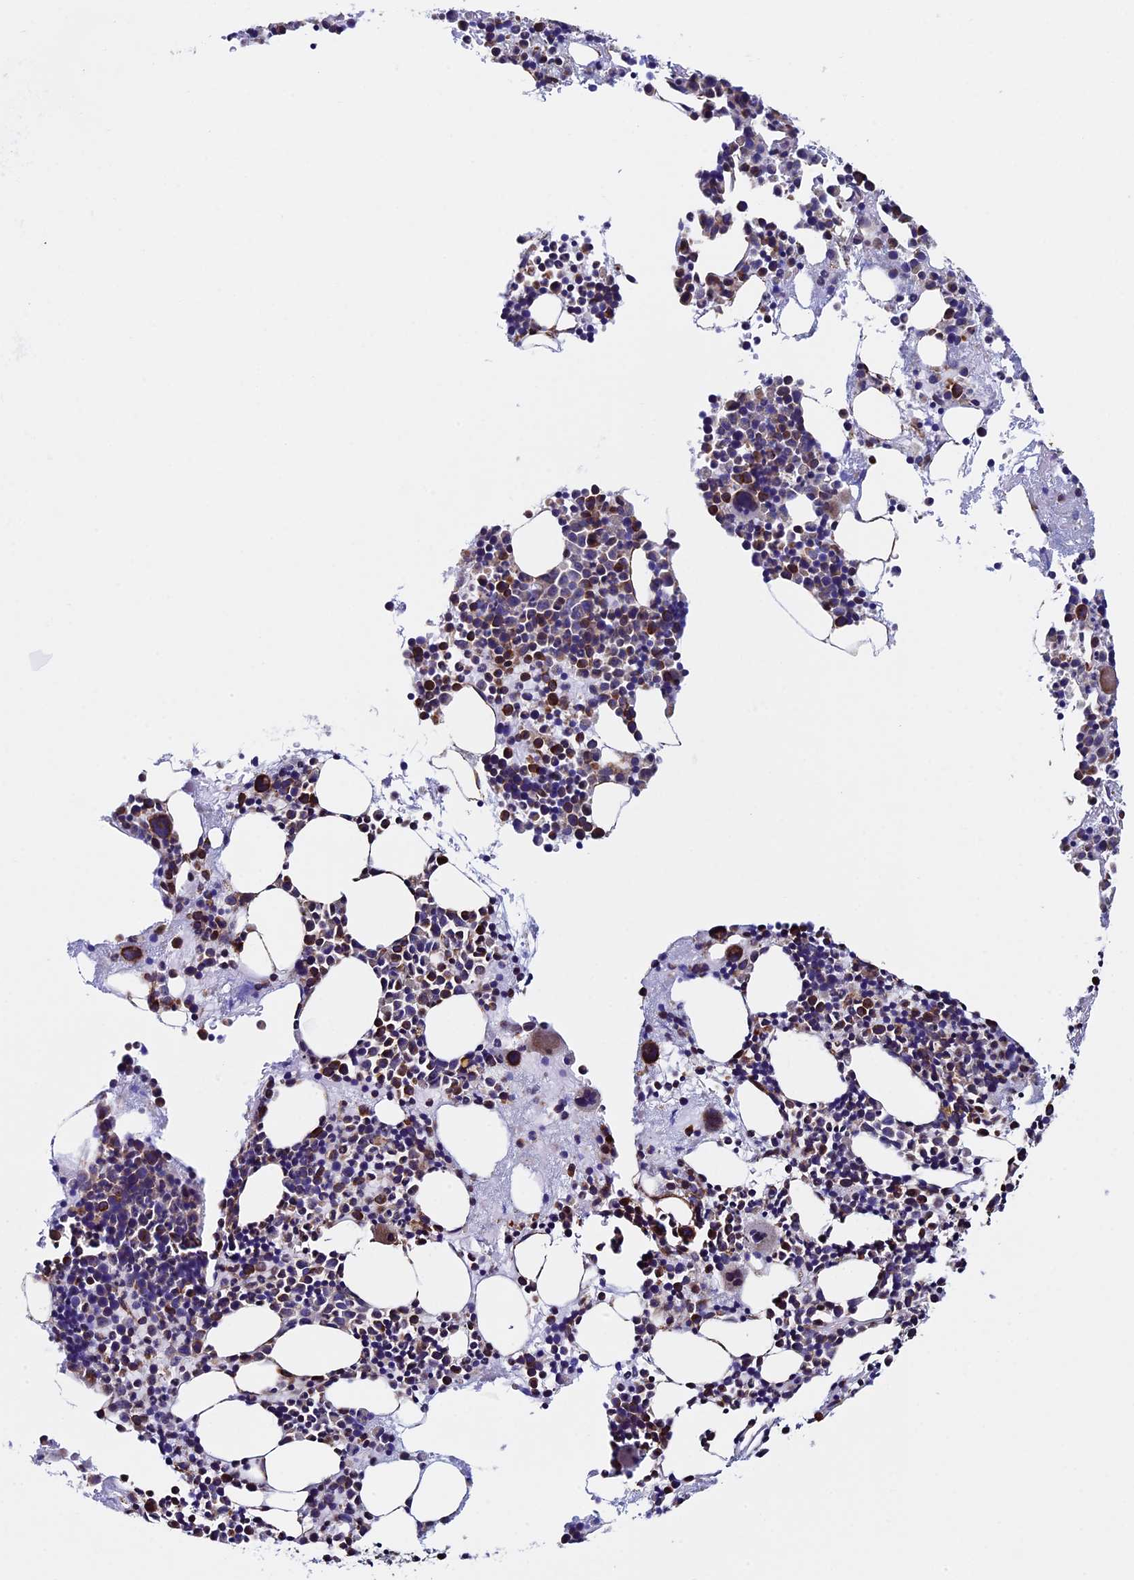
{"staining": {"intensity": "strong", "quantity": "25%-75%", "location": "cytoplasmic/membranous"}, "tissue": "bone marrow", "cell_type": "Hematopoietic cells", "image_type": "normal", "snomed": [{"axis": "morphology", "description": "Normal tissue, NOS"}, {"axis": "topography", "description": "Bone marrow"}], "caption": "Bone marrow was stained to show a protein in brown. There is high levels of strong cytoplasmic/membranous expression in about 25%-75% of hematopoietic cells.", "gene": "SLC9A5", "patient": {"sex": "male", "age": 51}}